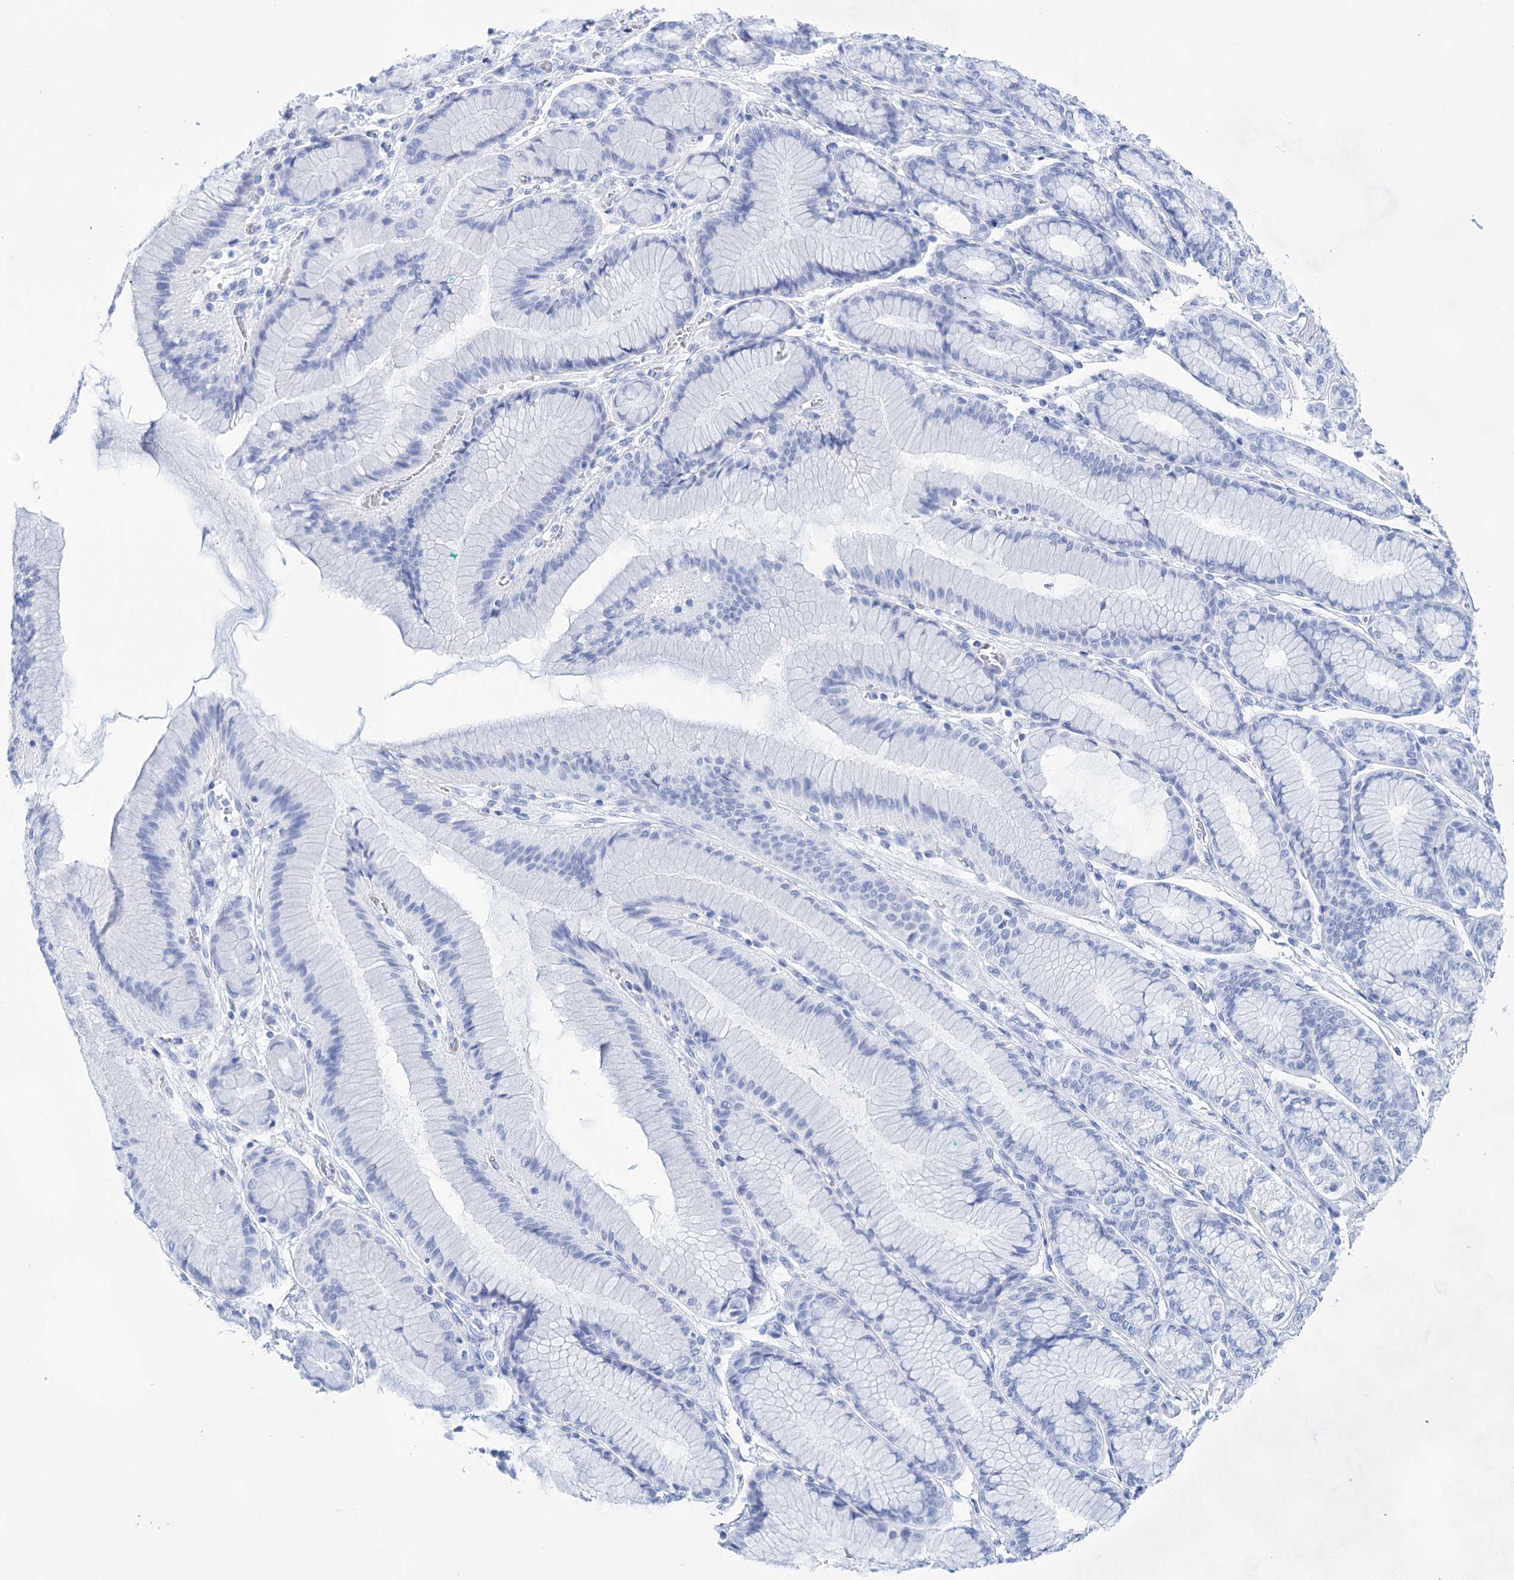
{"staining": {"intensity": "negative", "quantity": "none", "location": "none"}, "tissue": "stomach cancer", "cell_type": "Tumor cells", "image_type": "cancer", "snomed": [{"axis": "morphology", "description": "Normal tissue, NOS"}, {"axis": "morphology", "description": "Adenocarcinoma, NOS"}, {"axis": "topography", "description": "Stomach, upper"}, {"axis": "topography", "description": "Stomach"}], "caption": "High magnification brightfield microscopy of stomach adenocarcinoma stained with DAB (brown) and counterstained with hematoxylin (blue): tumor cells show no significant positivity. (DAB IHC, high magnification).", "gene": "LALBA", "patient": {"sex": "female", "age": 65}}